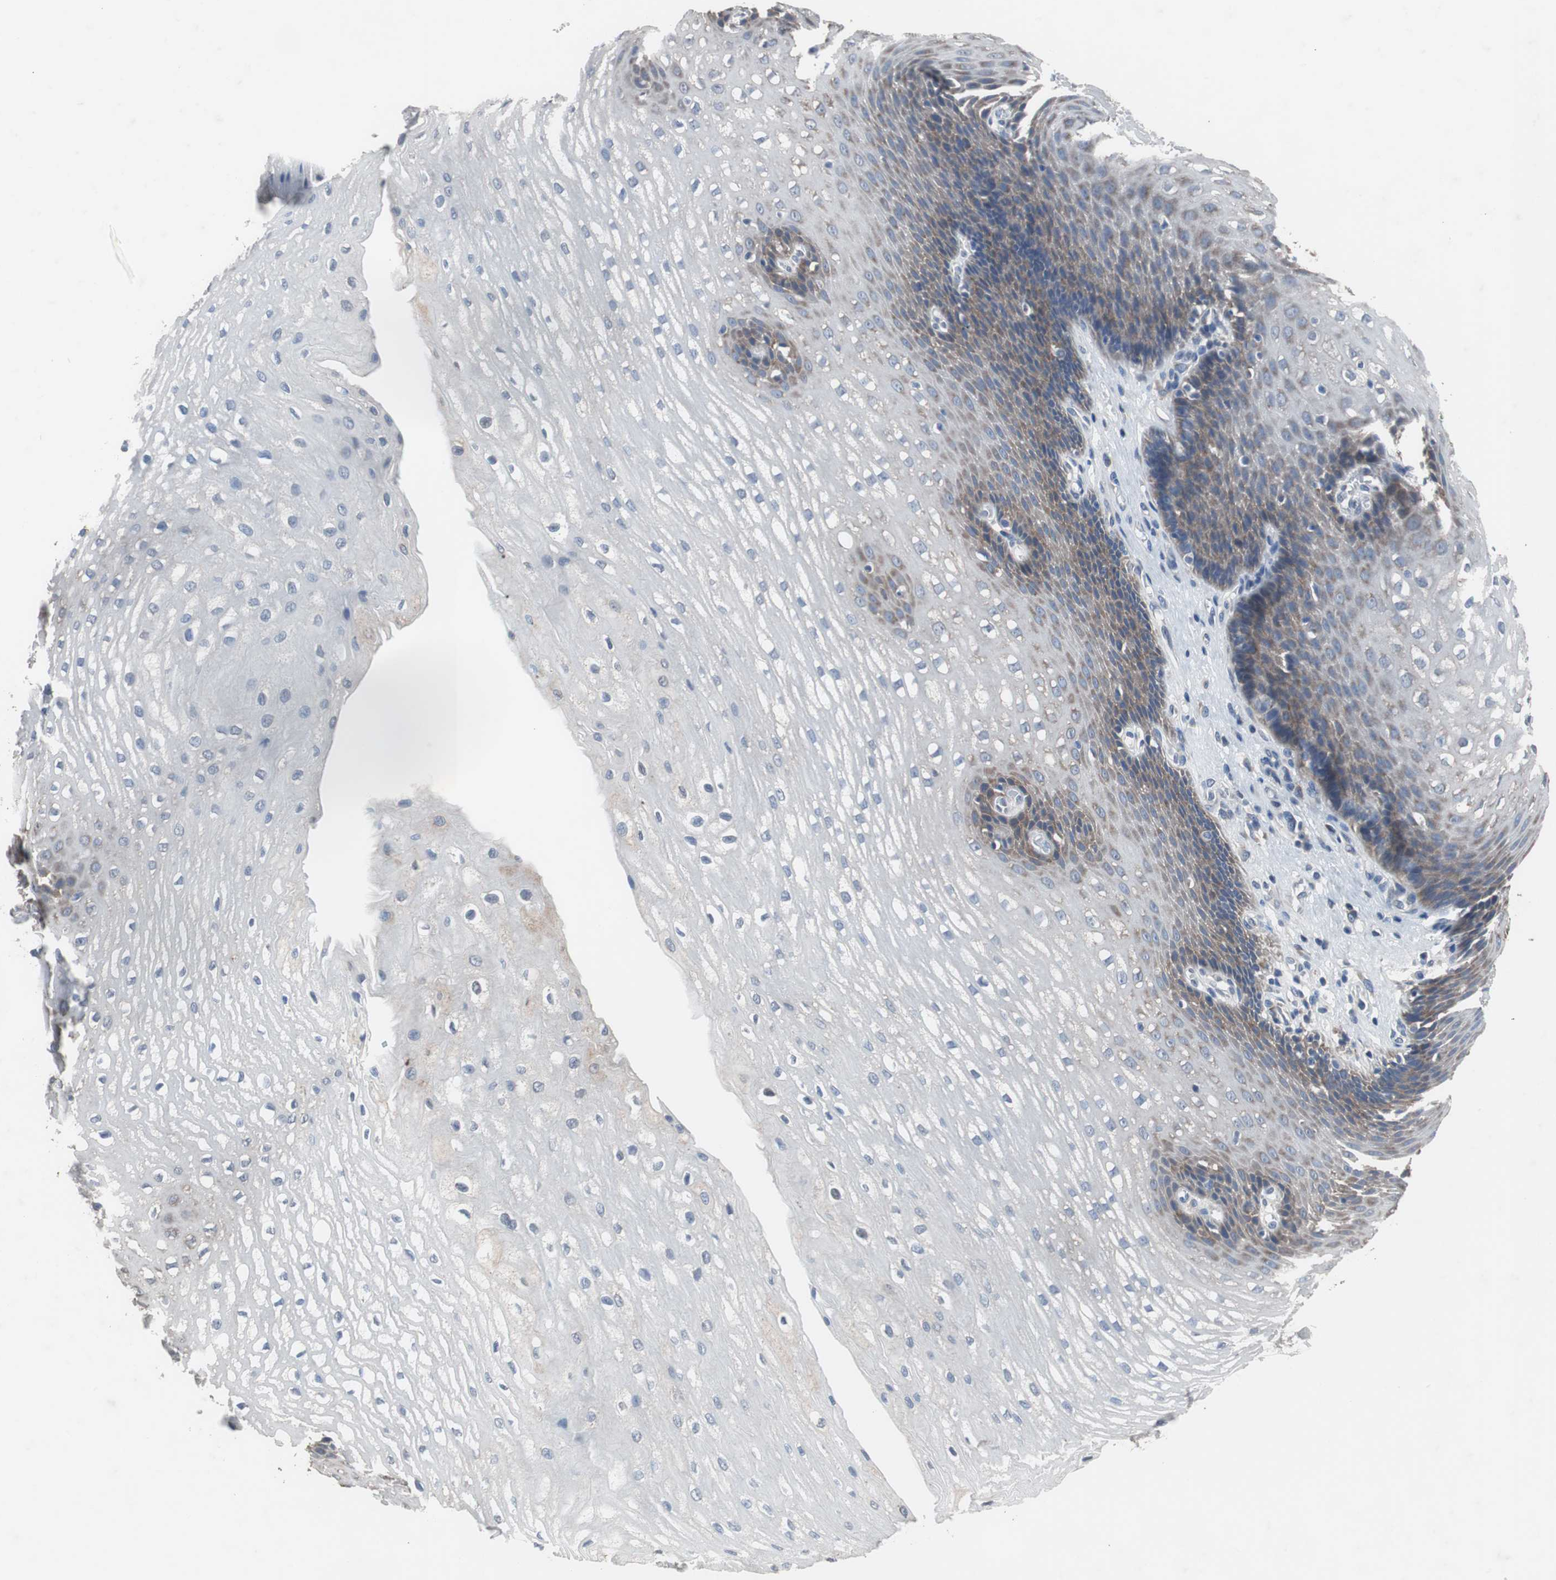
{"staining": {"intensity": "moderate", "quantity": "<25%", "location": "cytoplasmic/membranous"}, "tissue": "esophagus", "cell_type": "Squamous epithelial cells", "image_type": "normal", "snomed": [{"axis": "morphology", "description": "Normal tissue, NOS"}, {"axis": "topography", "description": "Esophagus"}], "caption": "Moderate cytoplasmic/membranous positivity for a protein is seen in about <25% of squamous epithelial cells of benign esophagus using immunohistochemistry (IHC).", "gene": "USP10", "patient": {"sex": "male", "age": 48}}